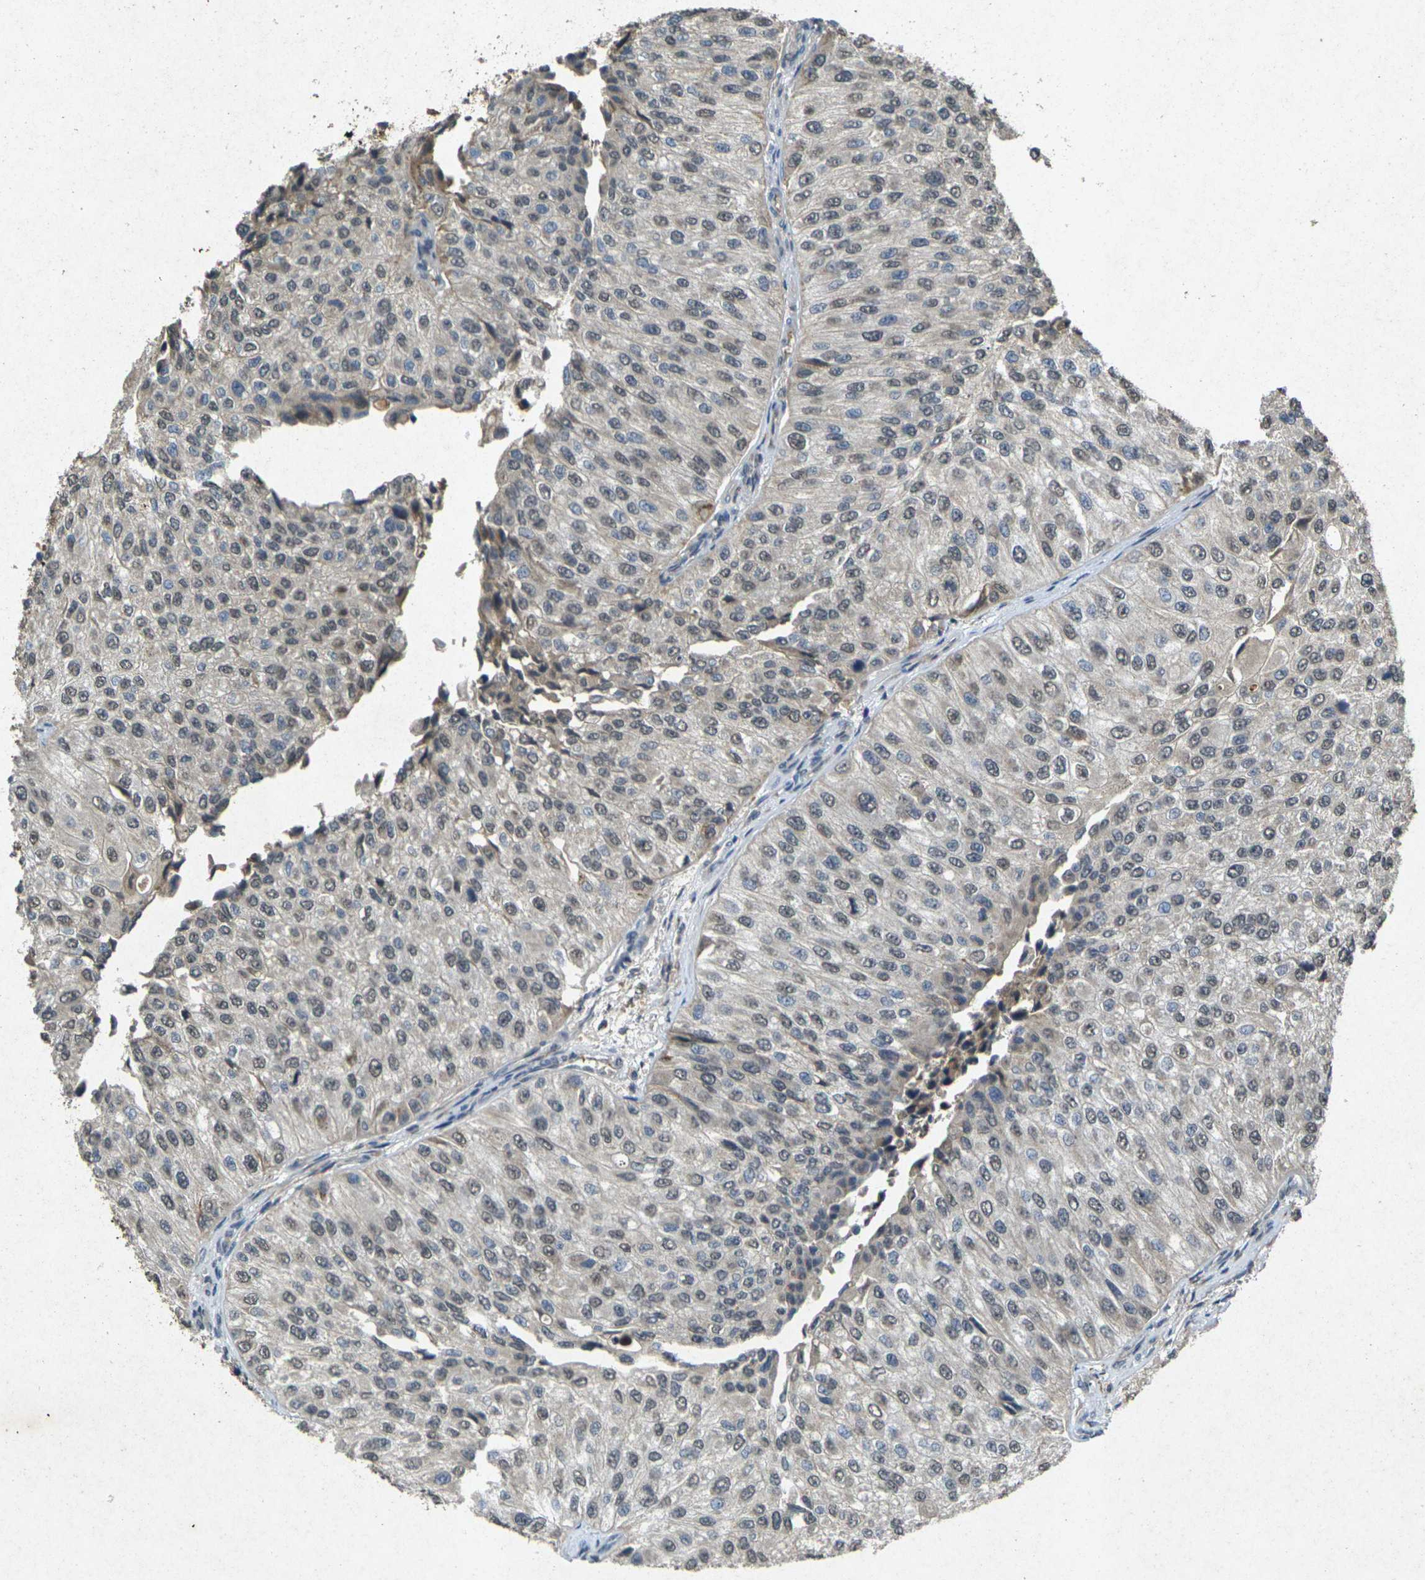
{"staining": {"intensity": "moderate", "quantity": "<25%", "location": "cytoplasmic/membranous"}, "tissue": "urothelial cancer", "cell_type": "Tumor cells", "image_type": "cancer", "snomed": [{"axis": "morphology", "description": "Urothelial carcinoma, High grade"}, {"axis": "topography", "description": "Kidney"}, {"axis": "topography", "description": "Urinary bladder"}], "caption": "High-grade urothelial carcinoma stained for a protein (brown) exhibits moderate cytoplasmic/membranous positive staining in about <25% of tumor cells.", "gene": "RGMA", "patient": {"sex": "male", "age": 77}}